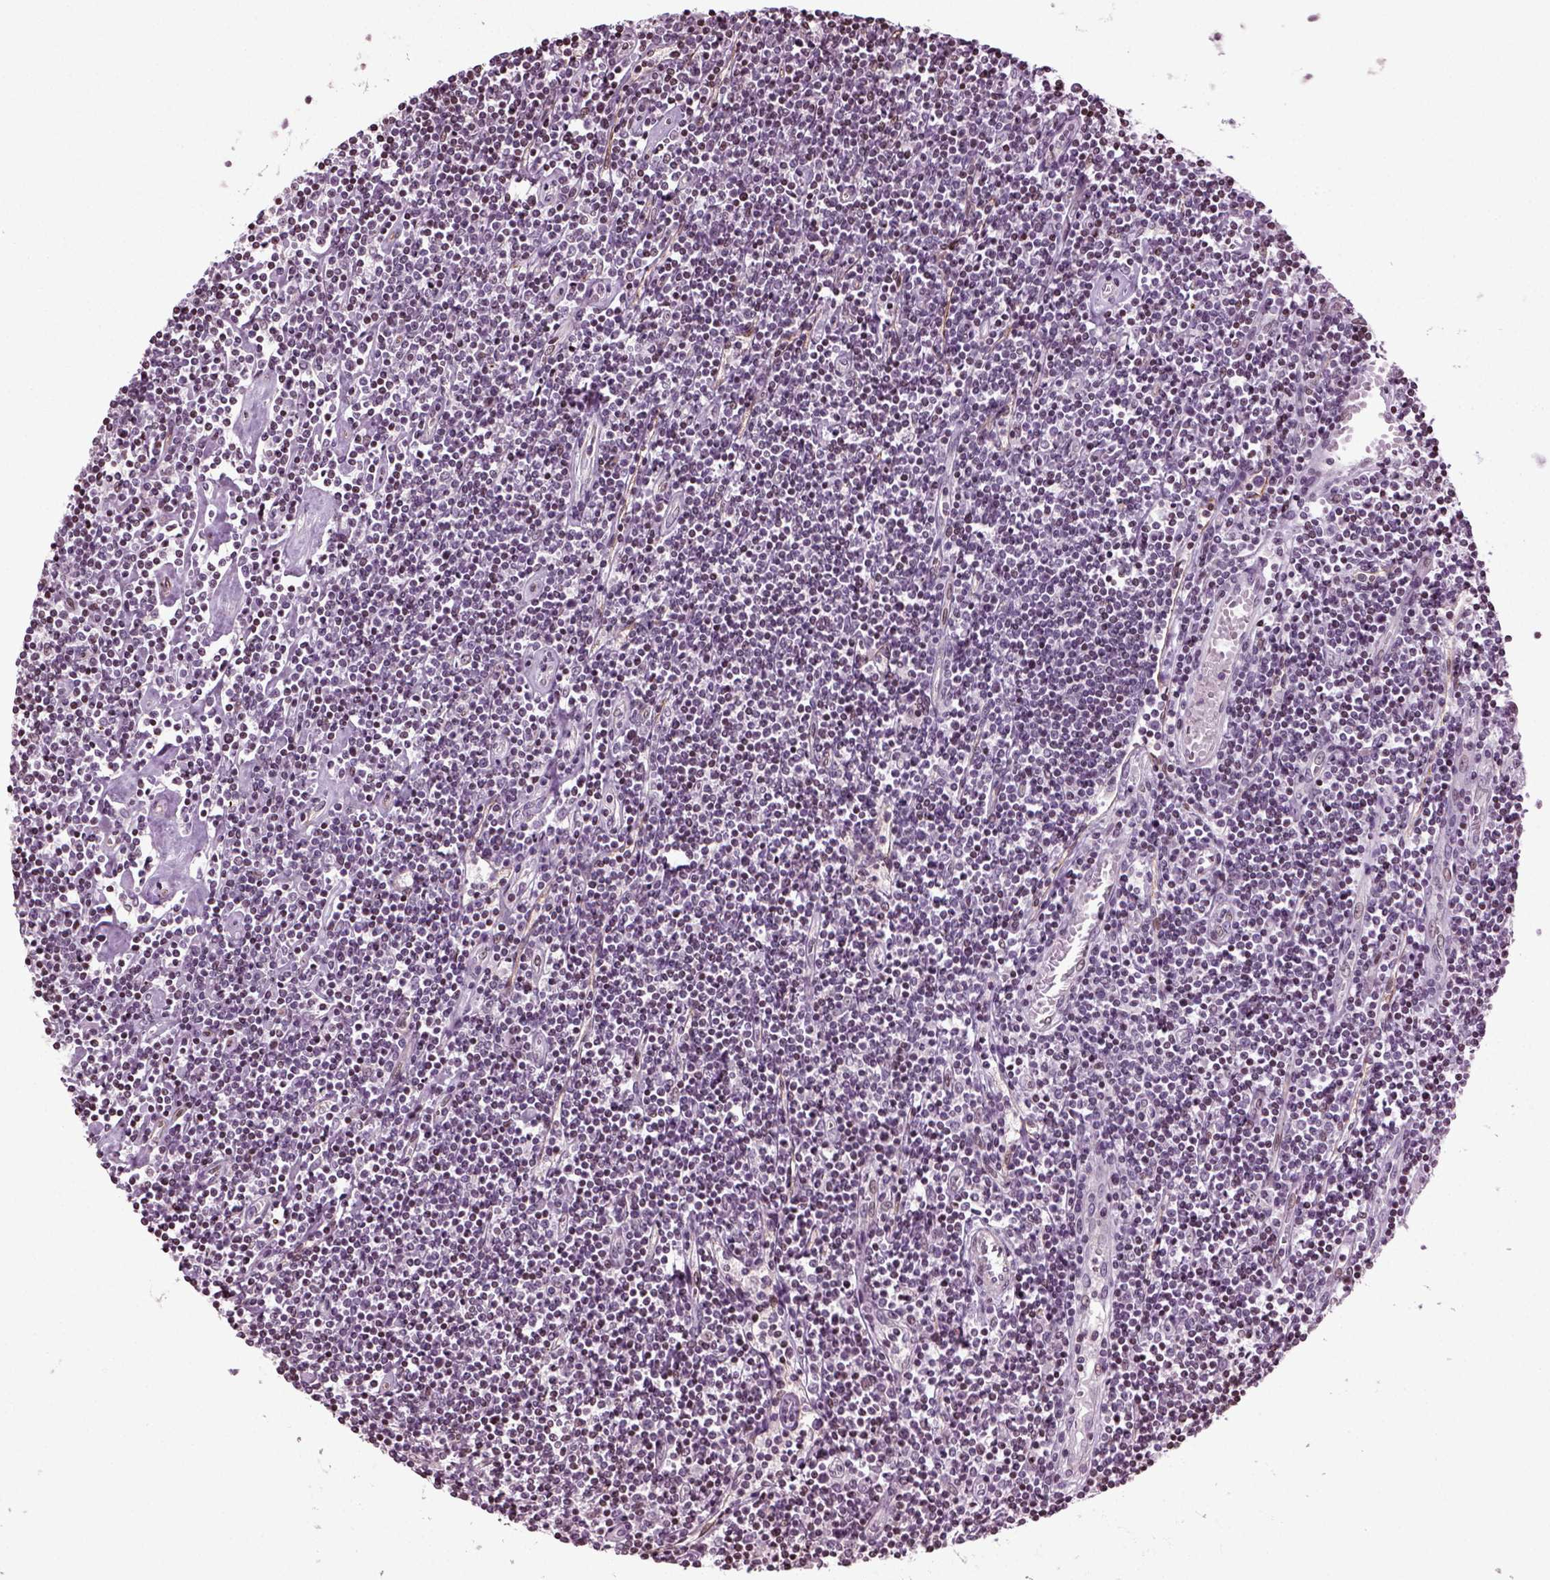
{"staining": {"intensity": "negative", "quantity": "none", "location": "none"}, "tissue": "lymphoma", "cell_type": "Tumor cells", "image_type": "cancer", "snomed": [{"axis": "morphology", "description": "Hodgkin's disease, NOS"}, {"axis": "topography", "description": "Lymph node"}], "caption": "DAB (3,3'-diaminobenzidine) immunohistochemical staining of human lymphoma demonstrates no significant positivity in tumor cells.", "gene": "HEYL", "patient": {"sex": "male", "age": 40}}